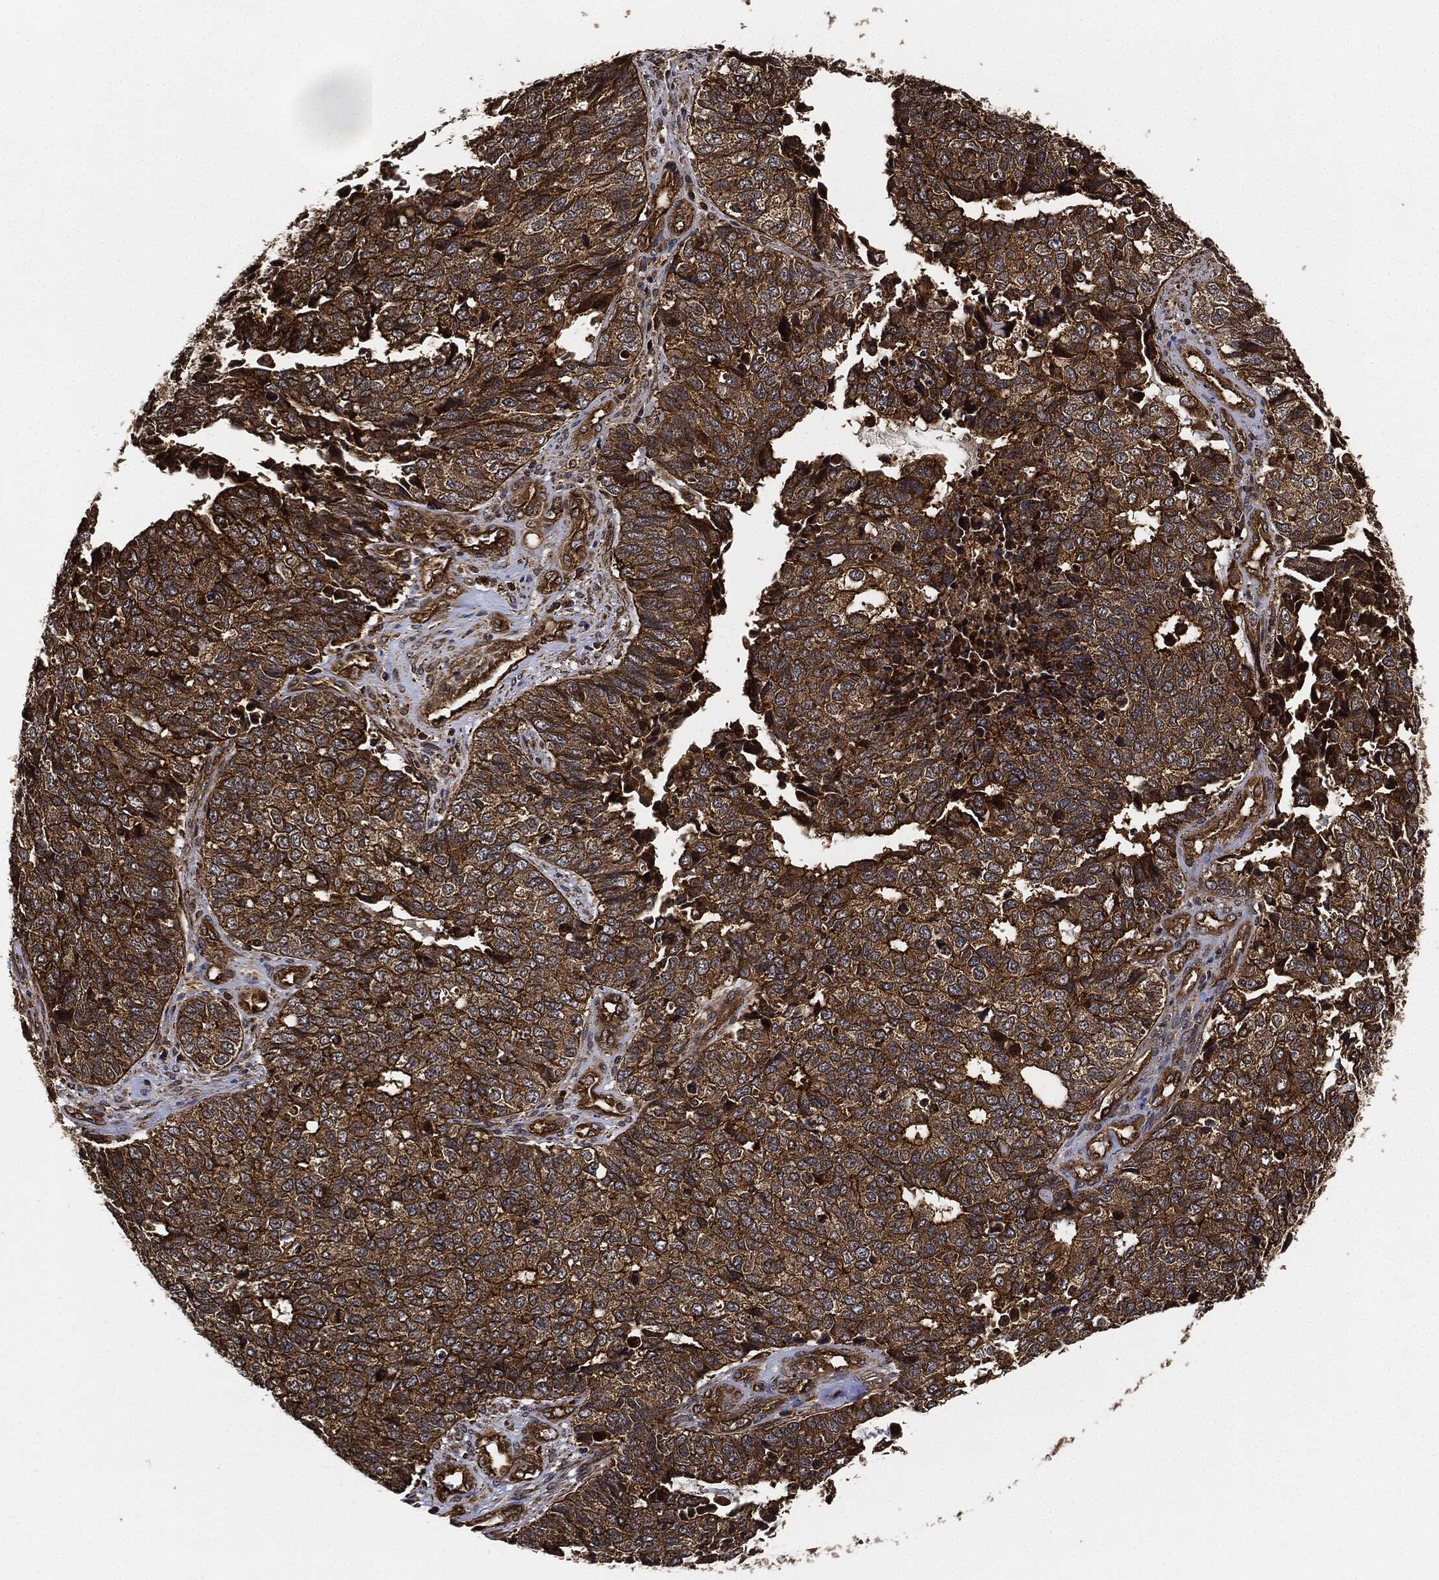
{"staining": {"intensity": "strong", "quantity": ">75%", "location": "cytoplasmic/membranous"}, "tissue": "cervical cancer", "cell_type": "Tumor cells", "image_type": "cancer", "snomed": [{"axis": "morphology", "description": "Squamous cell carcinoma, NOS"}, {"axis": "topography", "description": "Cervix"}], "caption": "Cervical cancer stained with immunohistochemistry reveals strong cytoplasmic/membranous staining in approximately >75% of tumor cells.", "gene": "CEP290", "patient": {"sex": "female", "age": 63}}